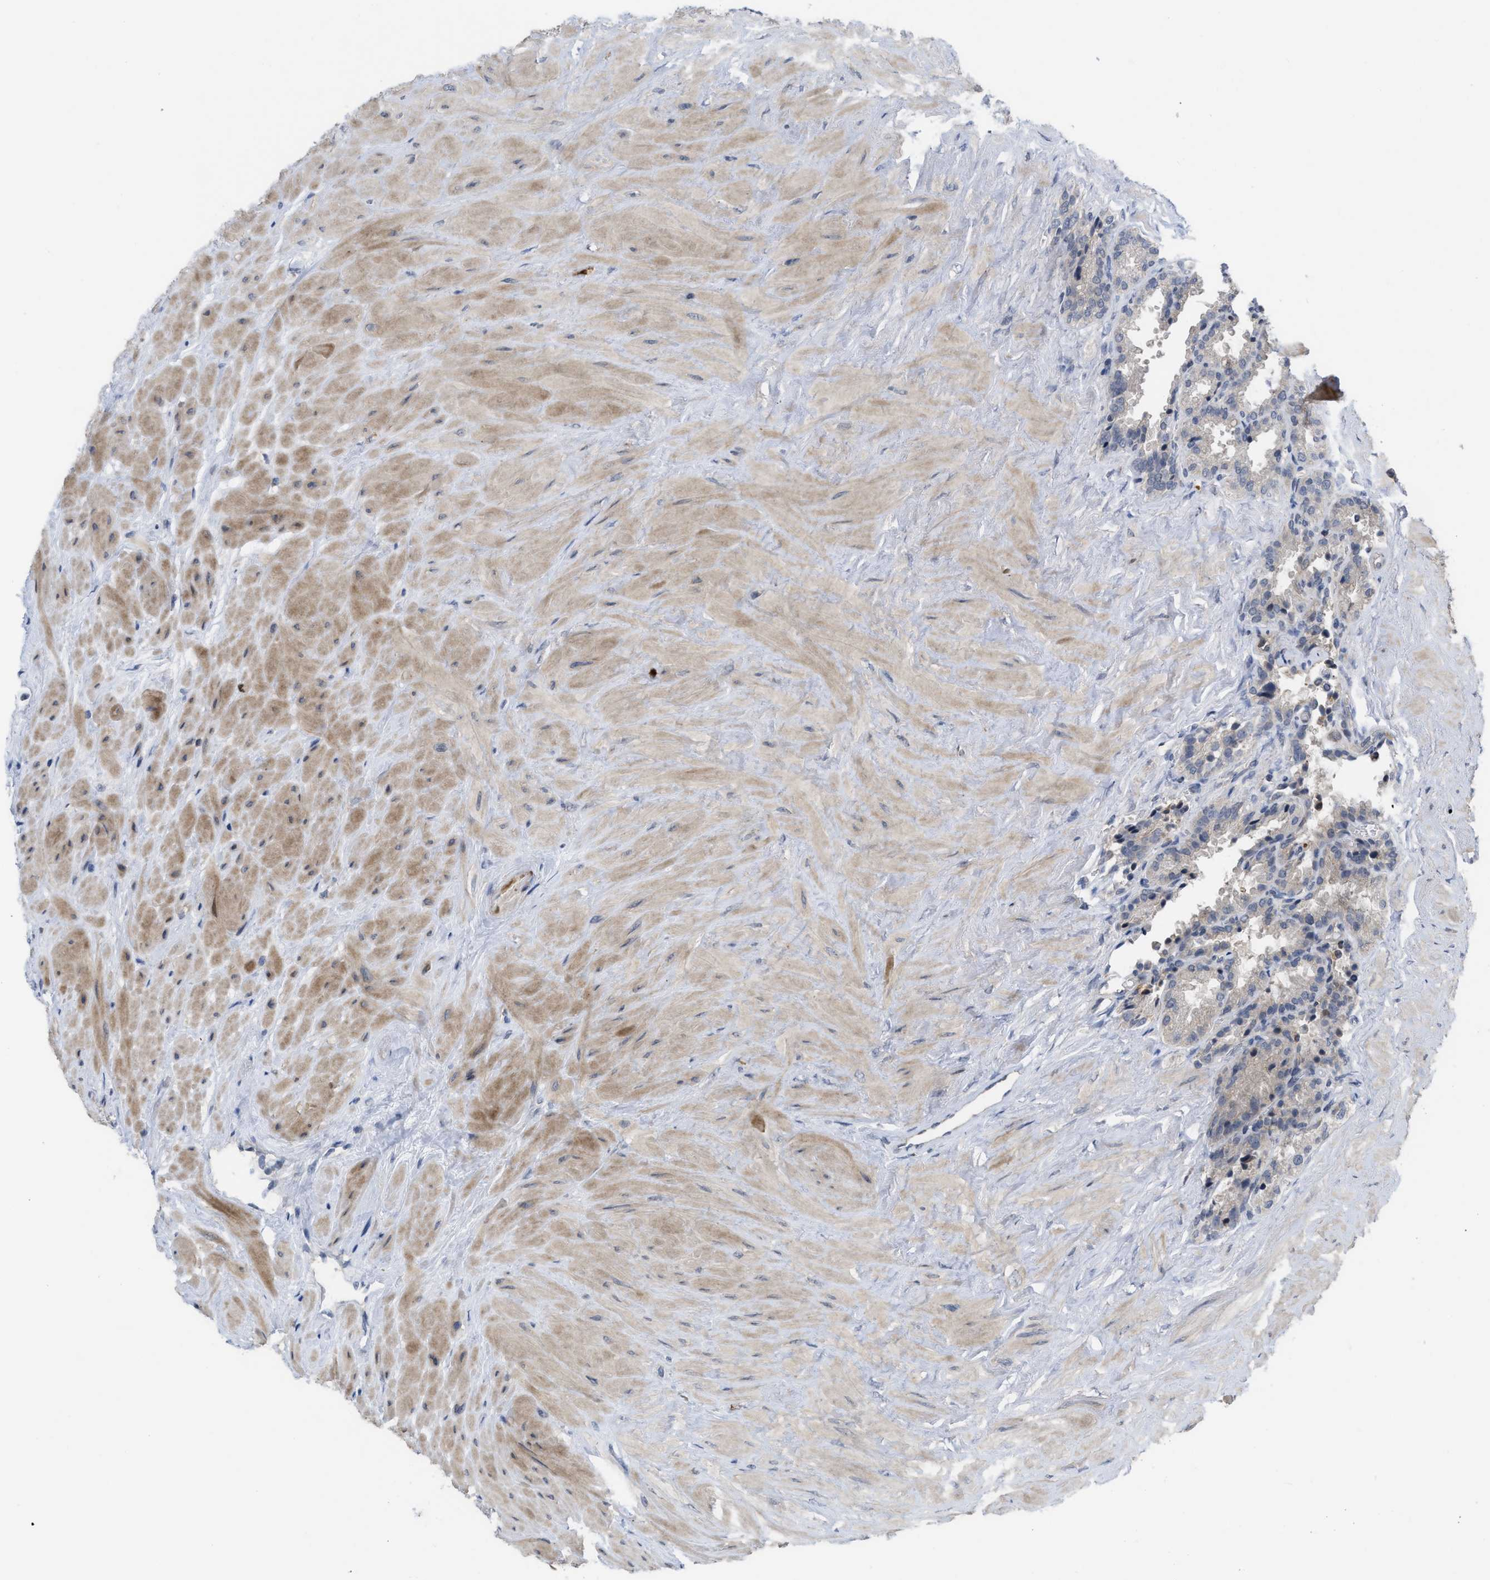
{"staining": {"intensity": "weak", "quantity": "25%-75%", "location": "cytoplasmic/membranous"}, "tissue": "seminal vesicle", "cell_type": "Glandular cells", "image_type": "normal", "snomed": [{"axis": "morphology", "description": "Normal tissue, NOS"}, {"axis": "topography", "description": "Seminal veicle"}], "caption": "Immunohistochemistry photomicrograph of normal seminal vesicle stained for a protein (brown), which shows low levels of weak cytoplasmic/membranous staining in about 25%-75% of glandular cells.", "gene": "LDAF1", "patient": {"sex": "male", "age": 46}}